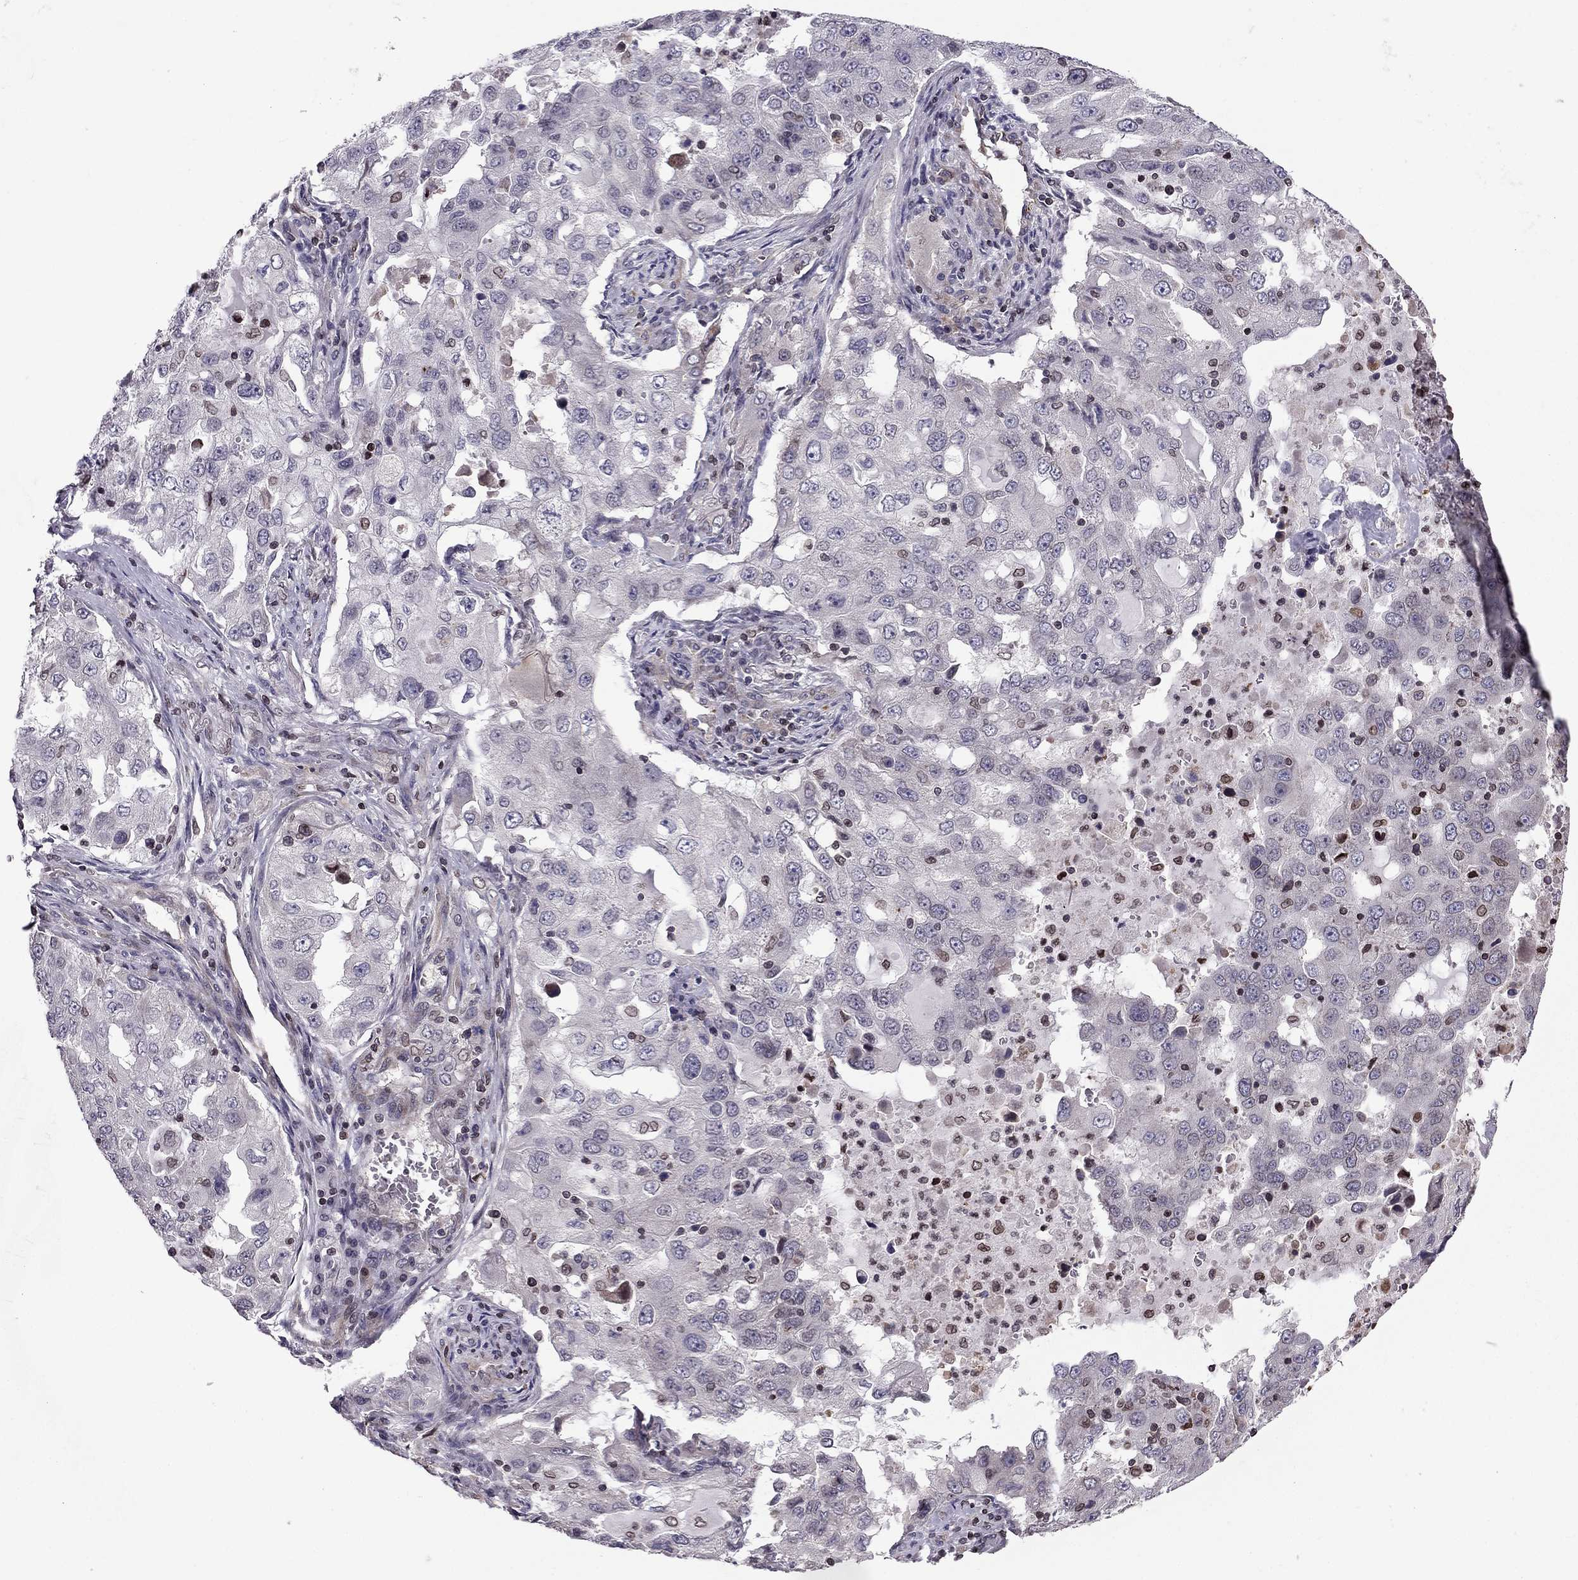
{"staining": {"intensity": "negative", "quantity": "none", "location": "none"}, "tissue": "lung cancer", "cell_type": "Tumor cells", "image_type": "cancer", "snomed": [{"axis": "morphology", "description": "Adenocarcinoma, NOS"}, {"axis": "topography", "description": "Lung"}], "caption": "DAB immunohistochemical staining of lung adenocarcinoma exhibits no significant expression in tumor cells. Nuclei are stained in blue.", "gene": "CDC42BPA", "patient": {"sex": "female", "age": 61}}